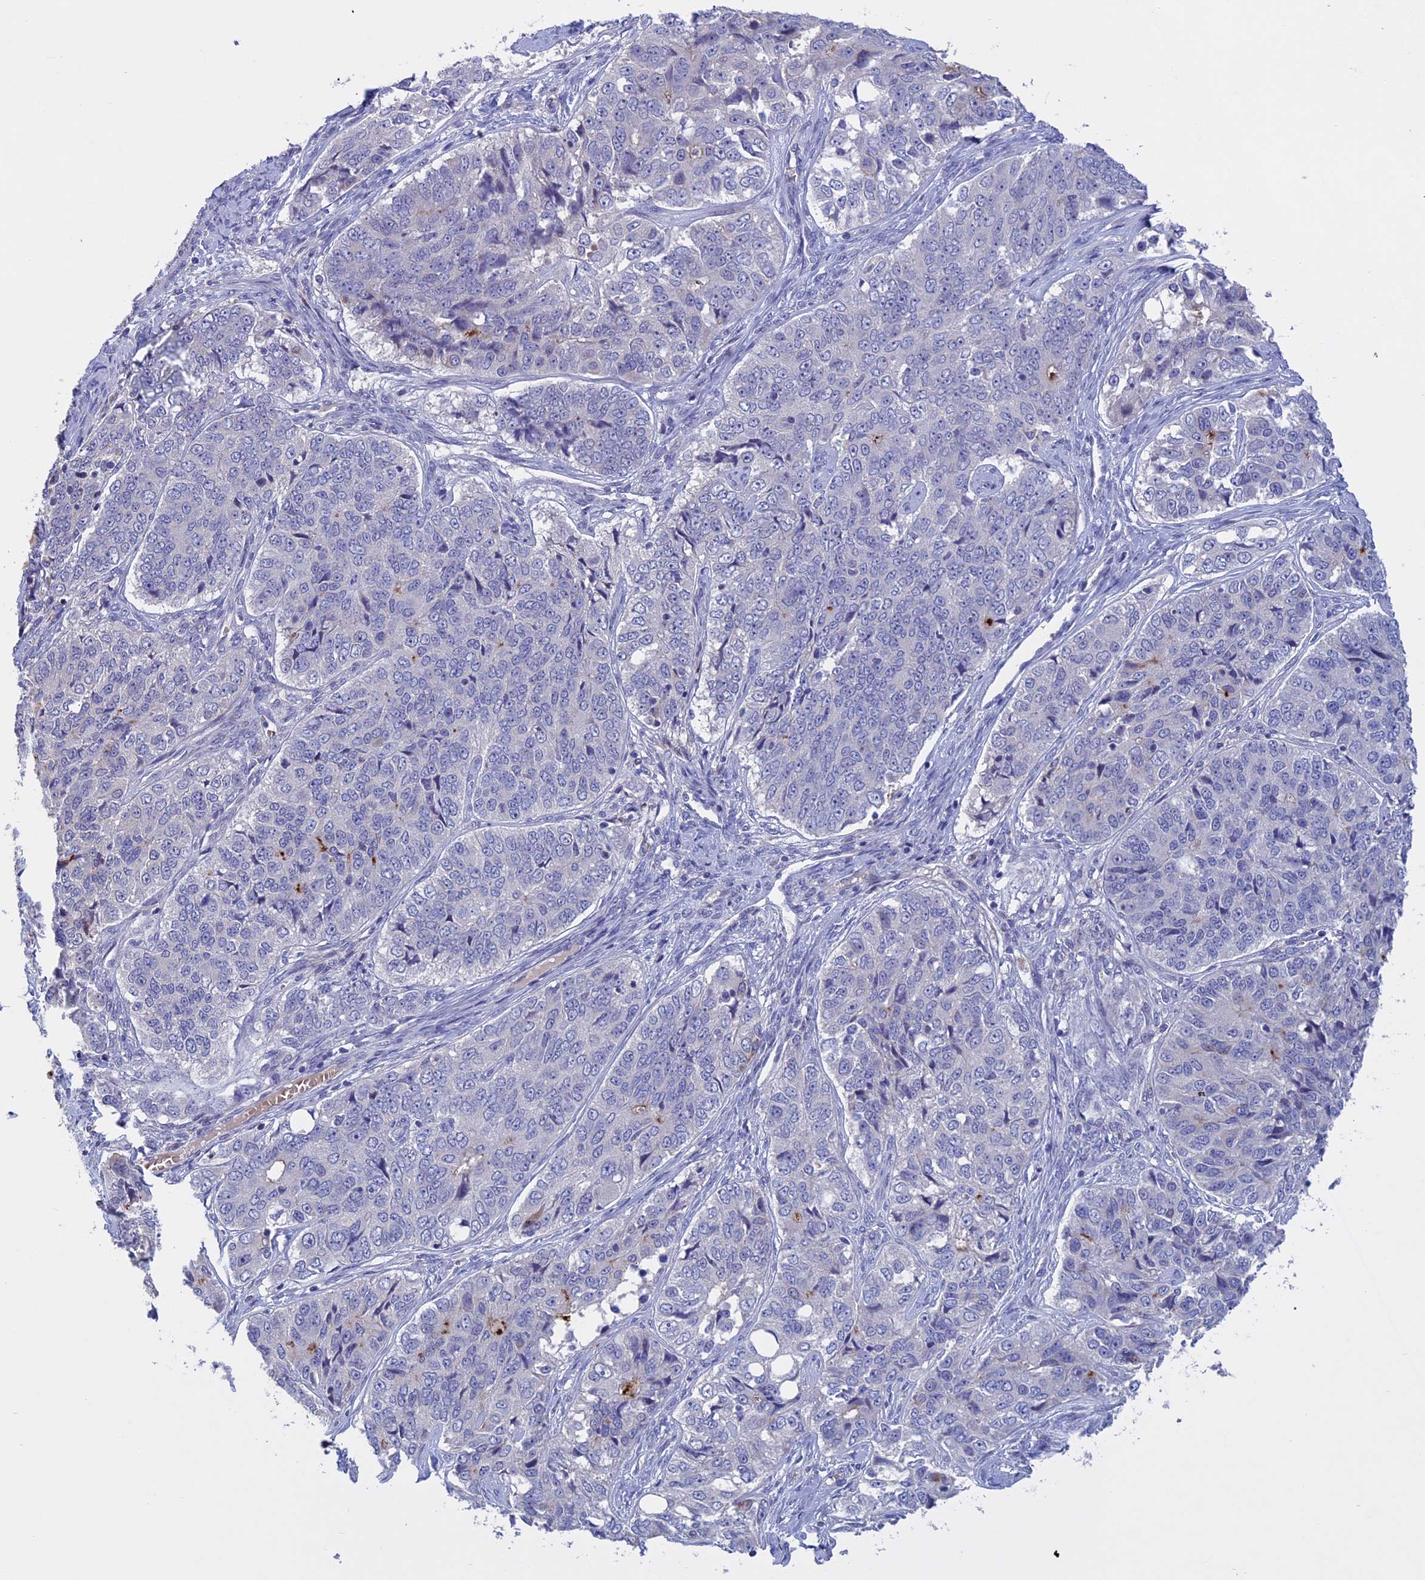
{"staining": {"intensity": "negative", "quantity": "none", "location": "none"}, "tissue": "ovarian cancer", "cell_type": "Tumor cells", "image_type": "cancer", "snomed": [{"axis": "morphology", "description": "Carcinoma, endometroid"}, {"axis": "topography", "description": "Ovary"}], "caption": "Human ovarian cancer stained for a protein using immunohistochemistry reveals no positivity in tumor cells.", "gene": "SLC2A6", "patient": {"sex": "female", "age": 51}}